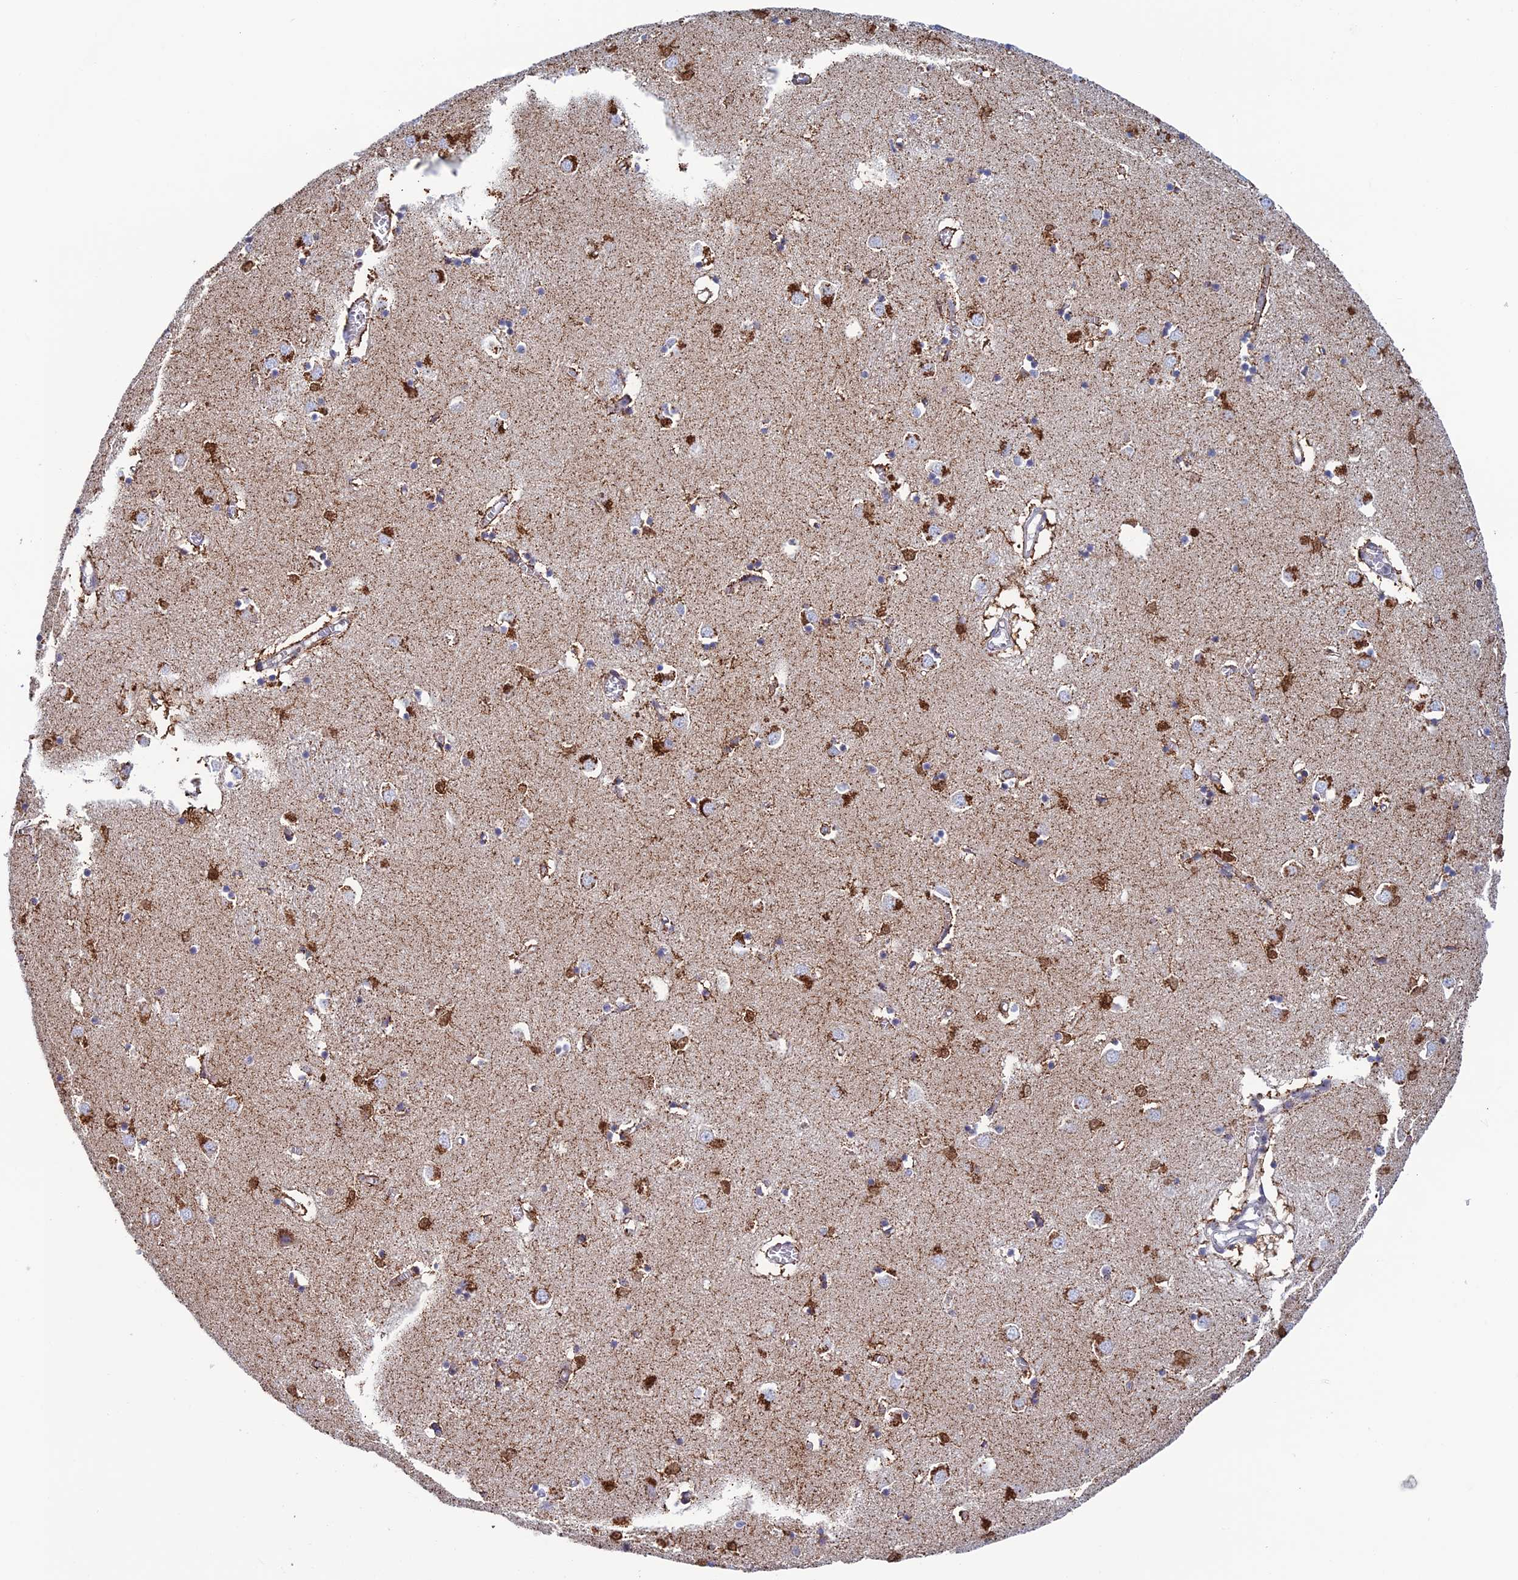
{"staining": {"intensity": "moderate", "quantity": "25%-75%", "location": "cytoplasmic/membranous"}, "tissue": "caudate", "cell_type": "Glial cells", "image_type": "normal", "snomed": [{"axis": "morphology", "description": "Normal tissue, NOS"}, {"axis": "topography", "description": "Lateral ventricle wall"}], "caption": "Immunohistochemical staining of unremarkable human caudate demonstrates 25%-75% levels of moderate cytoplasmic/membranous protein expression in about 25%-75% of glial cells.", "gene": "ZNG1A", "patient": {"sex": "male", "age": 70}}